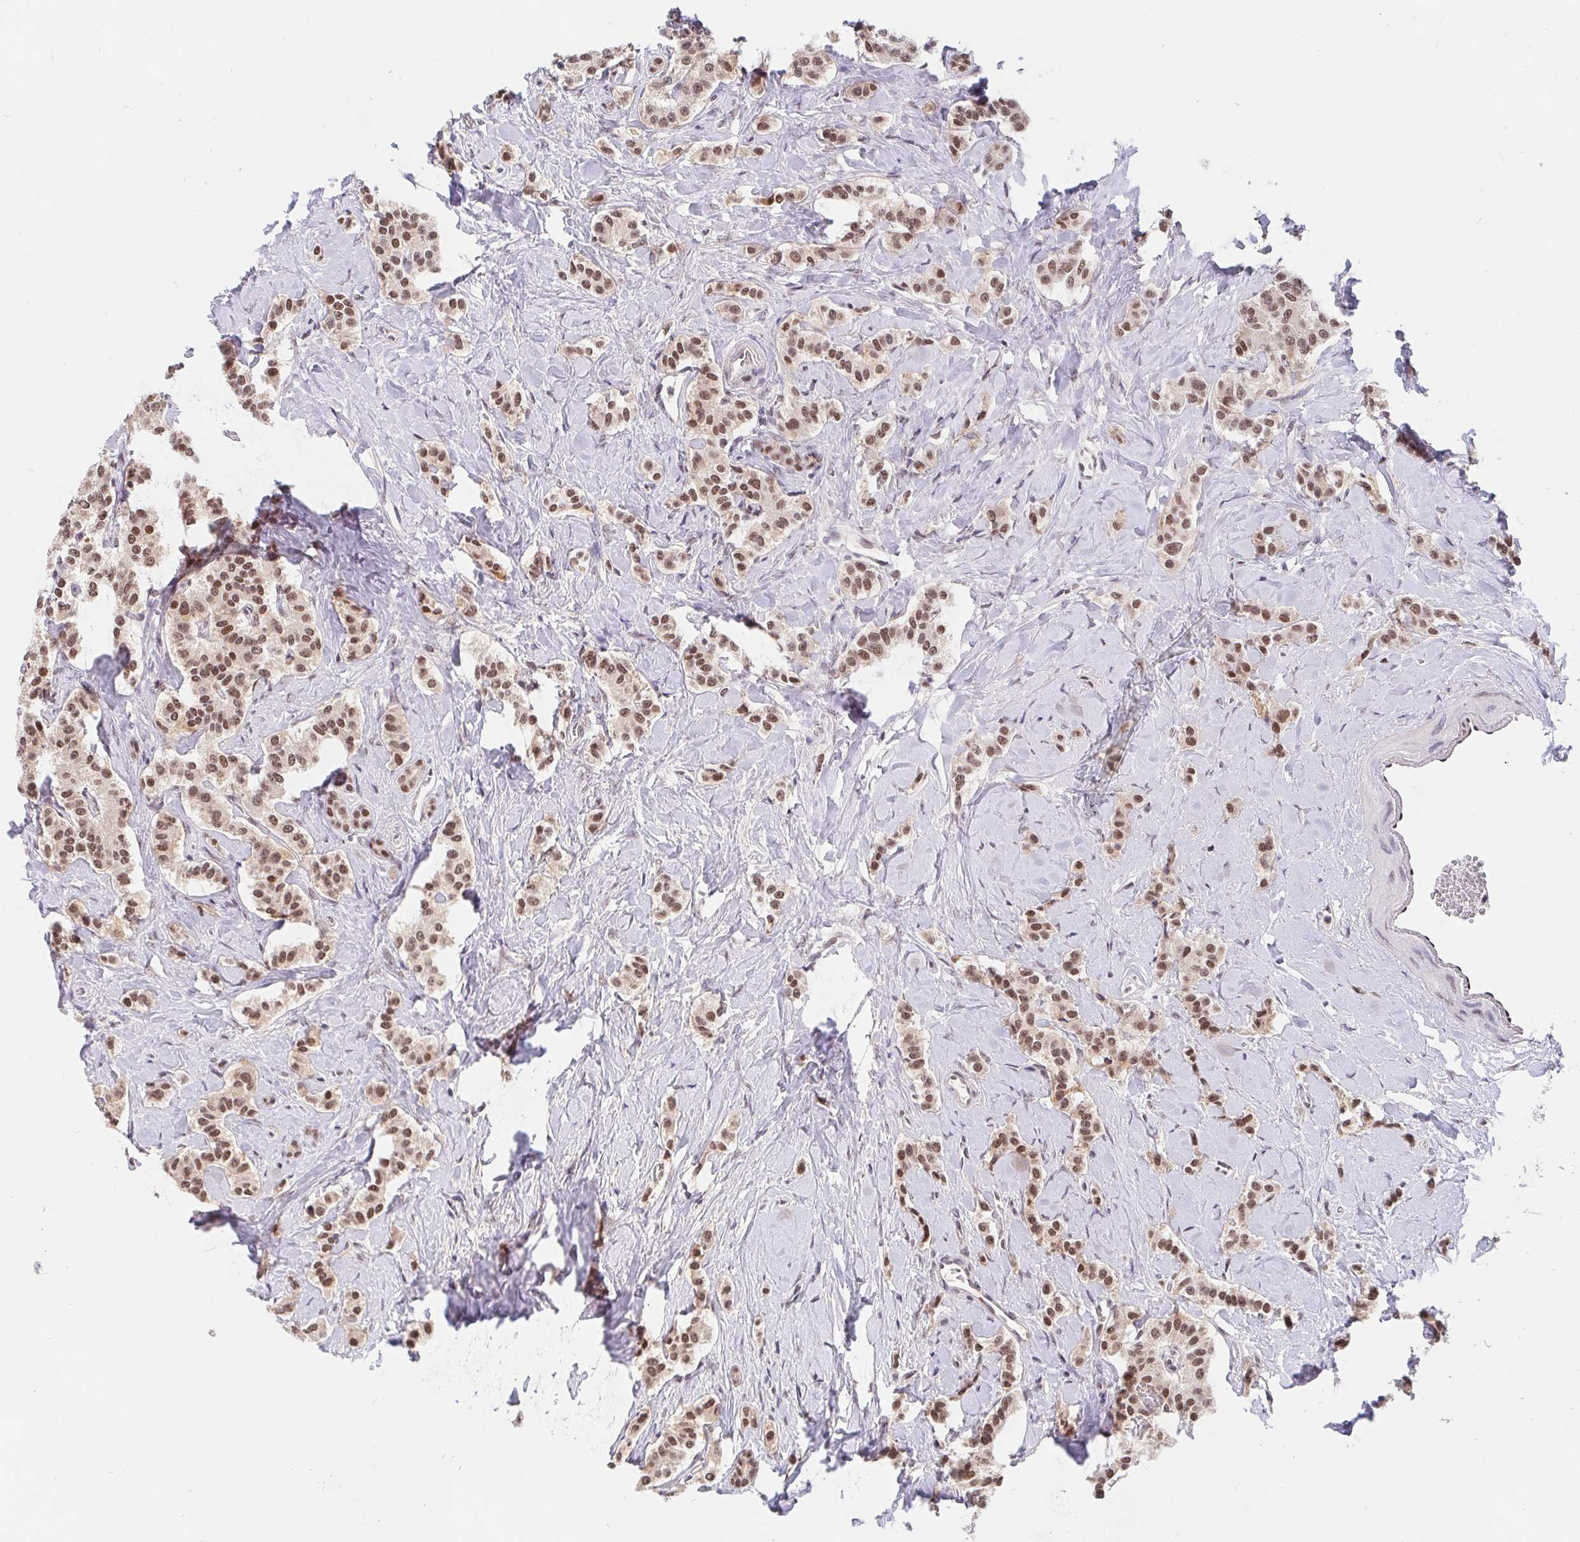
{"staining": {"intensity": "moderate", "quantity": ">75%", "location": "nuclear"}, "tissue": "carcinoid", "cell_type": "Tumor cells", "image_type": "cancer", "snomed": [{"axis": "morphology", "description": "Normal tissue, NOS"}, {"axis": "morphology", "description": "Carcinoid, malignant, NOS"}, {"axis": "topography", "description": "Pancreas"}], "caption": "Immunohistochemical staining of carcinoid (malignant) exhibits medium levels of moderate nuclear protein staining in about >75% of tumor cells.", "gene": "POU2F1", "patient": {"sex": "male", "age": 36}}